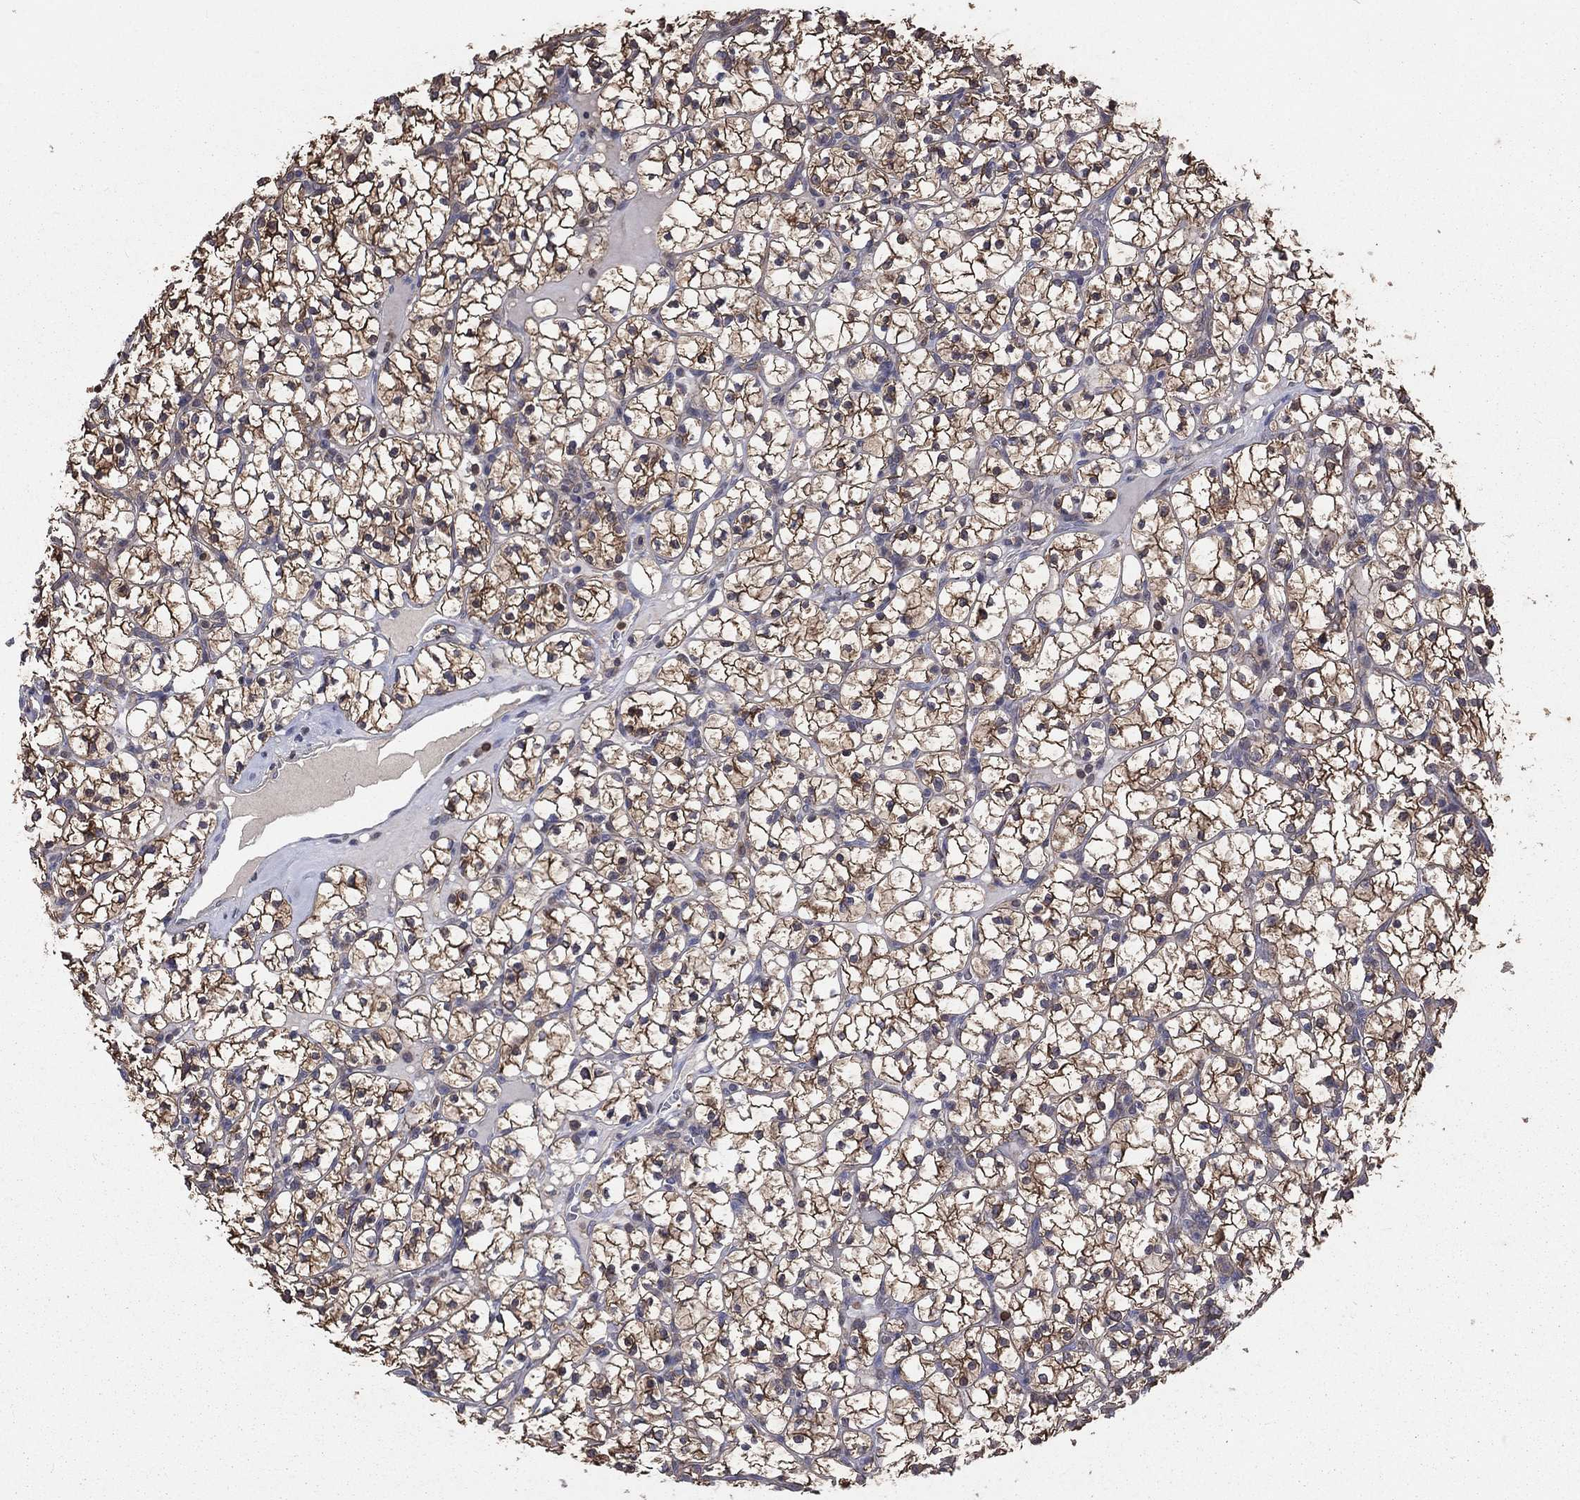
{"staining": {"intensity": "moderate", "quantity": ">75%", "location": "cytoplasmic/membranous"}, "tissue": "renal cancer", "cell_type": "Tumor cells", "image_type": "cancer", "snomed": [{"axis": "morphology", "description": "Adenocarcinoma, NOS"}, {"axis": "topography", "description": "Kidney"}], "caption": "Adenocarcinoma (renal) was stained to show a protein in brown. There is medium levels of moderate cytoplasmic/membranous expression in approximately >75% of tumor cells.", "gene": "TBC1D2", "patient": {"sex": "female", "age": 89}}